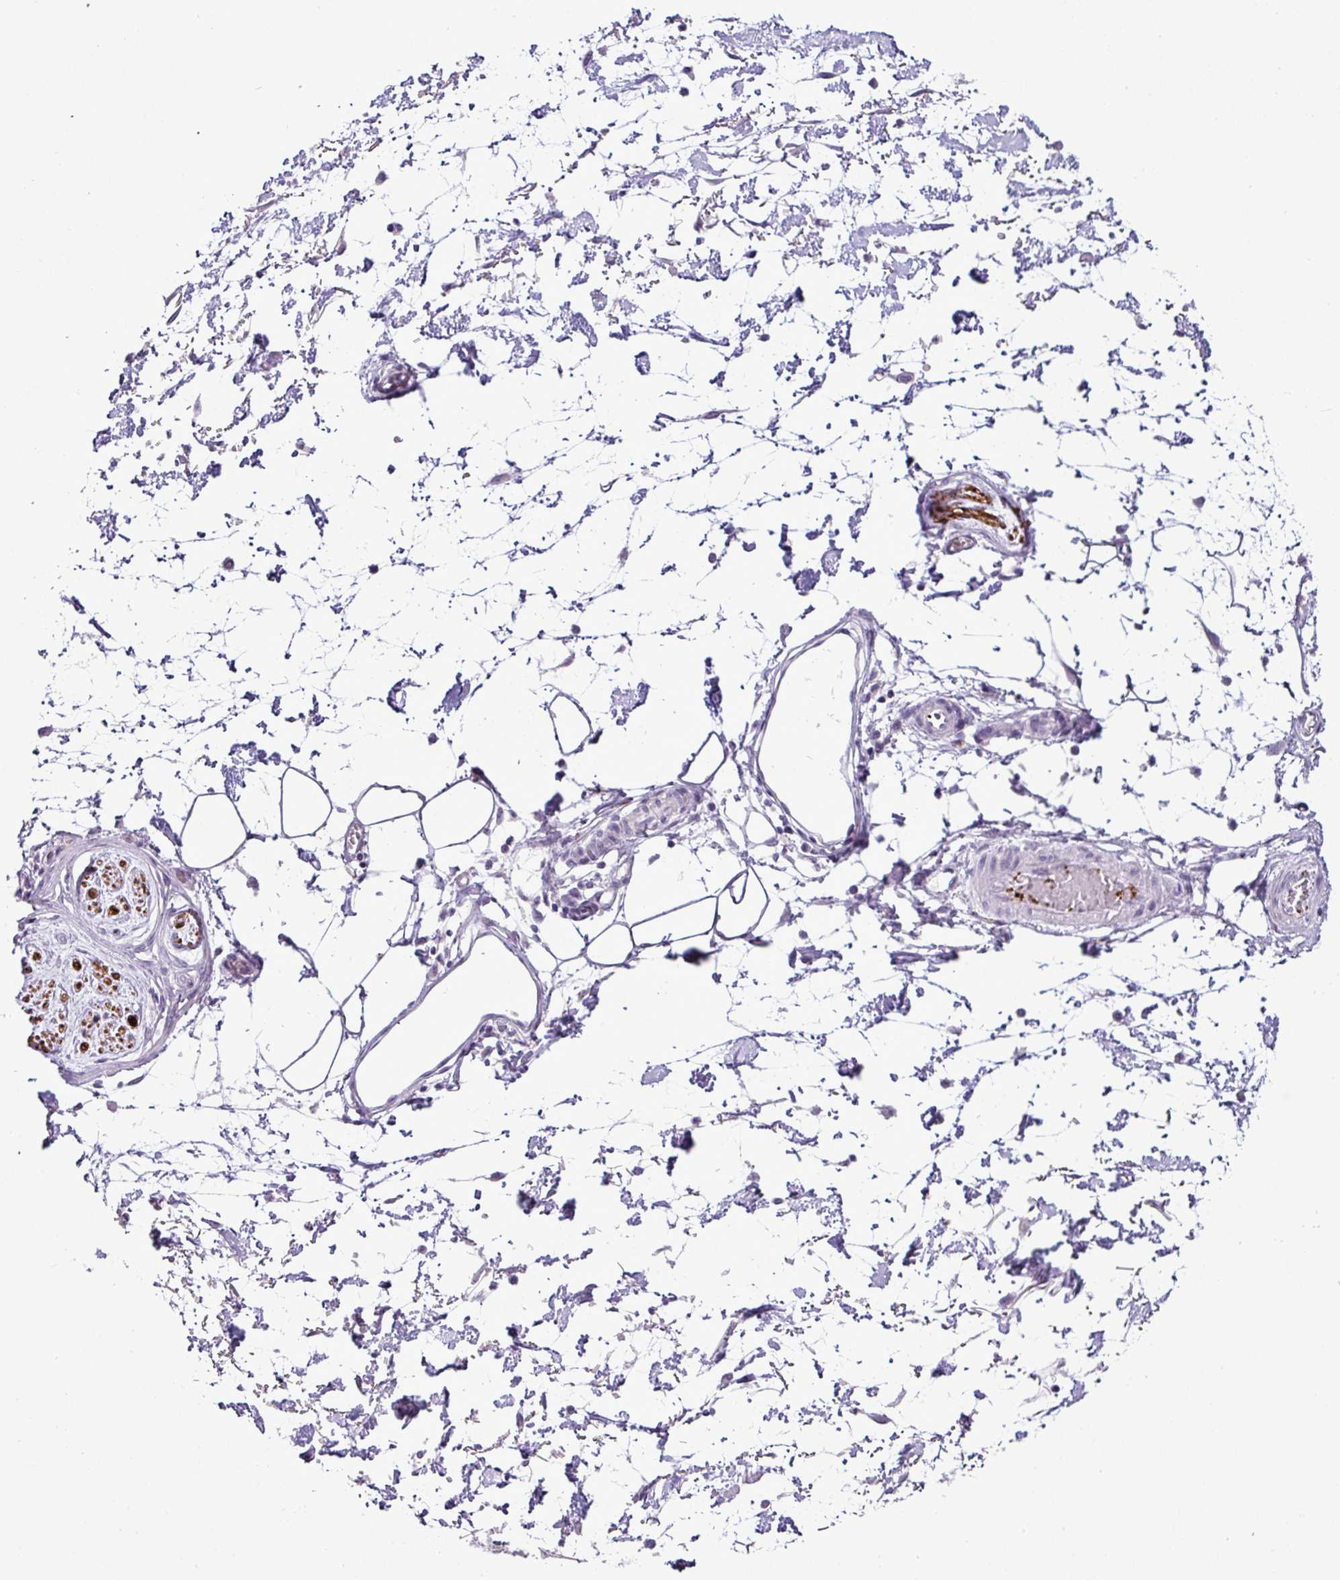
{"staining": {"intensity": "negative", "quantity": "none", "location": "none"}, "tissue": "adipose tissue", "cell_type": "Adipocytes", "image_type": "normal", "snomed": [{"axis": "morphology", "description": "Normal tissue, NOS"}, {"axis": "topography", "description": "Vulva"}, {"axis": "topography", "description": "Peripheral nerve tissue"}], "caption": "The image displays no significant staining in adipocytes of adipose tissue. (Immunohistochemistry (ihc), brightfield microscopy, high magnification).", "gene": "CMTM5", "patient": {"sex": "female", "age": 68}}